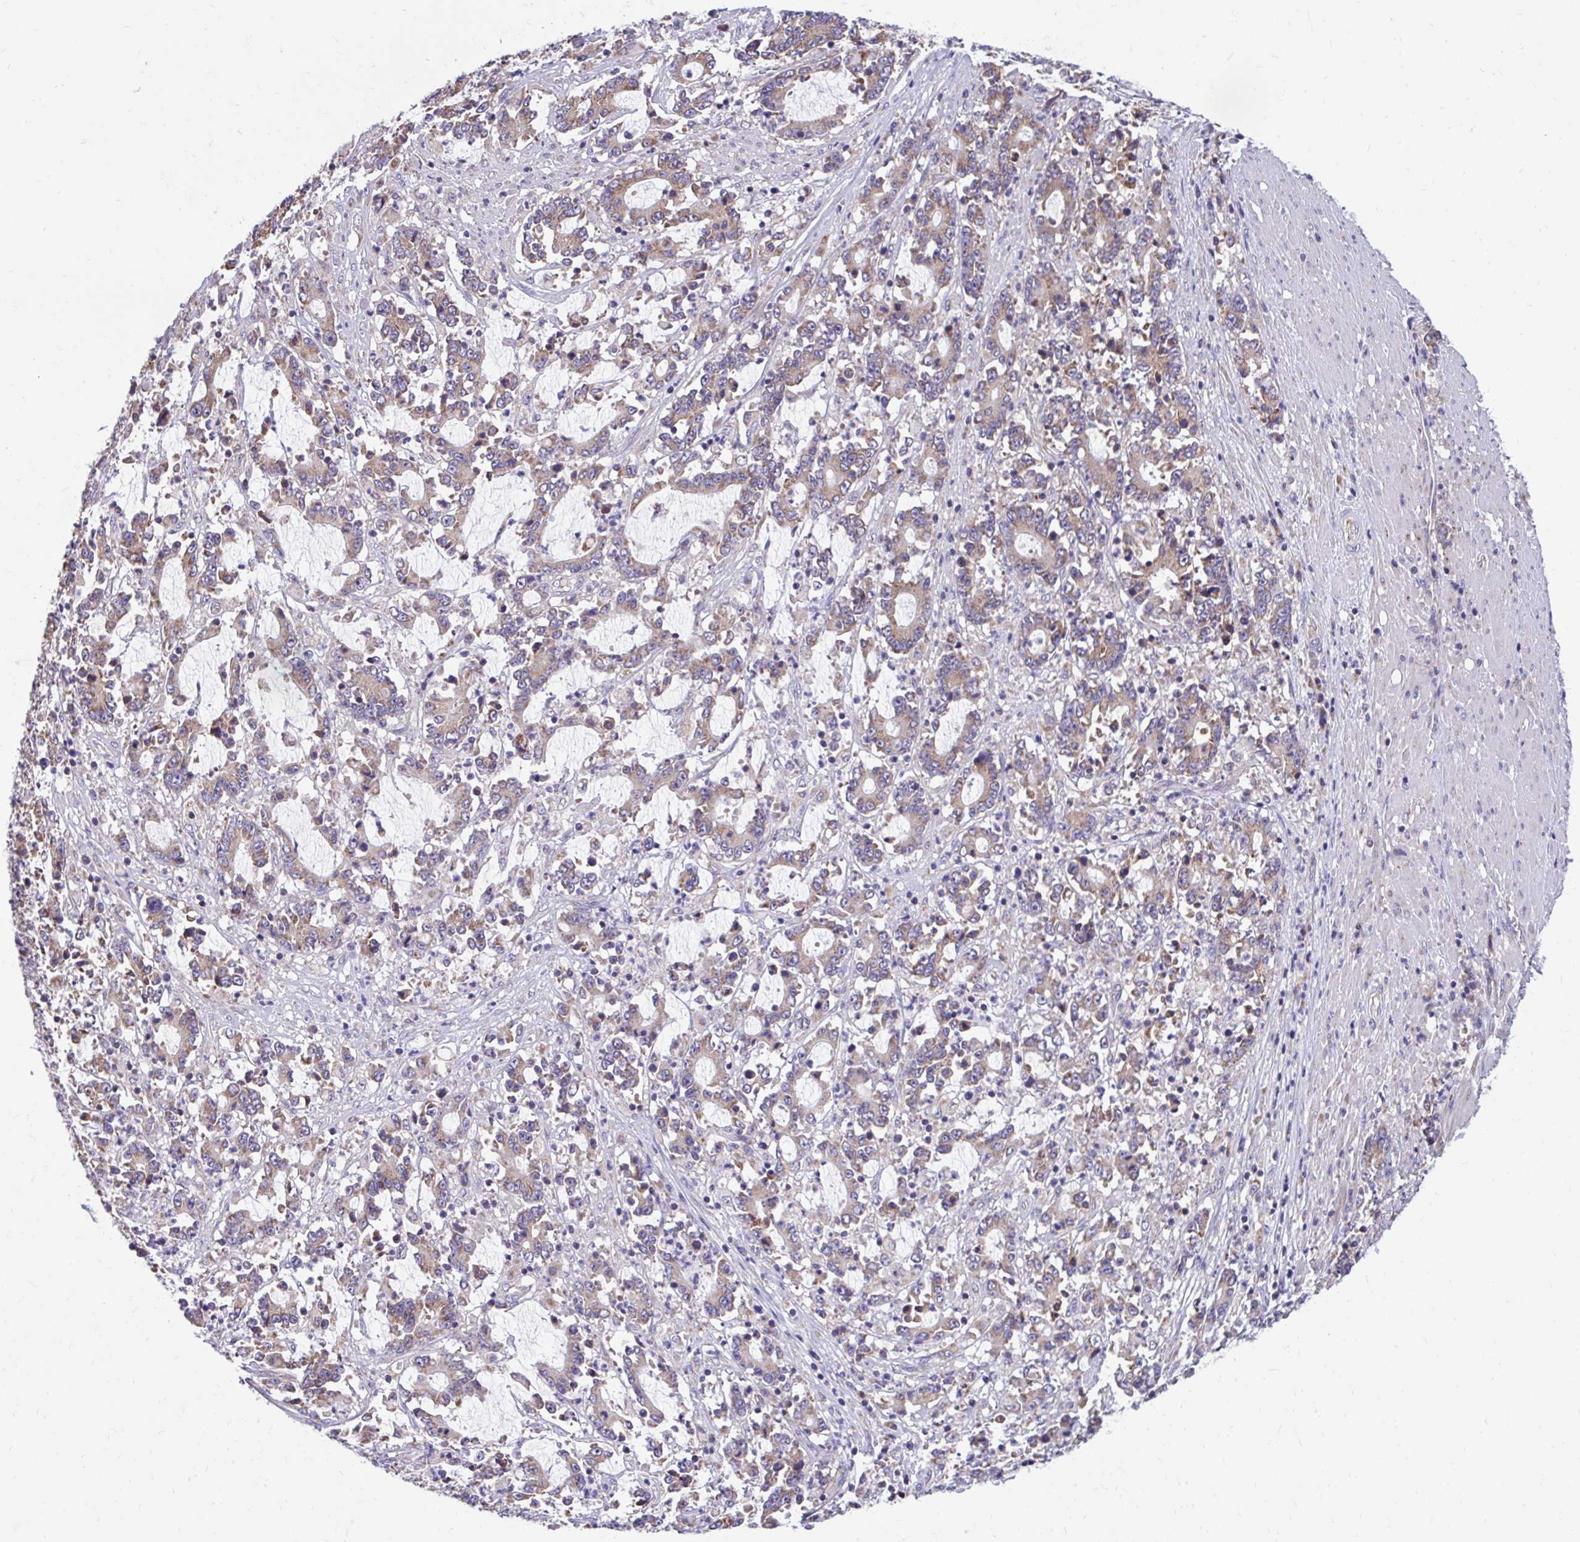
{"staining": {"intensity": "moderate", "quantity": ">75%", "location": "cytoplasmic/membranous"}, "tissue": "stomach cancer", "cell_type": "Tumor cells", "image_type": "cancer", "snomed": [{"axis": "morphology", "description": "Adenocarcinoma, NOS"}, {"axis": "topography", "description": "Stomach, upper"}], "caption": "Adenocarcinoma (stomach) stained with a protein marker shows moderate staining in tumor cells.", "gene": "LINGO4", "patient": {"sex": "male", "age": 68}}